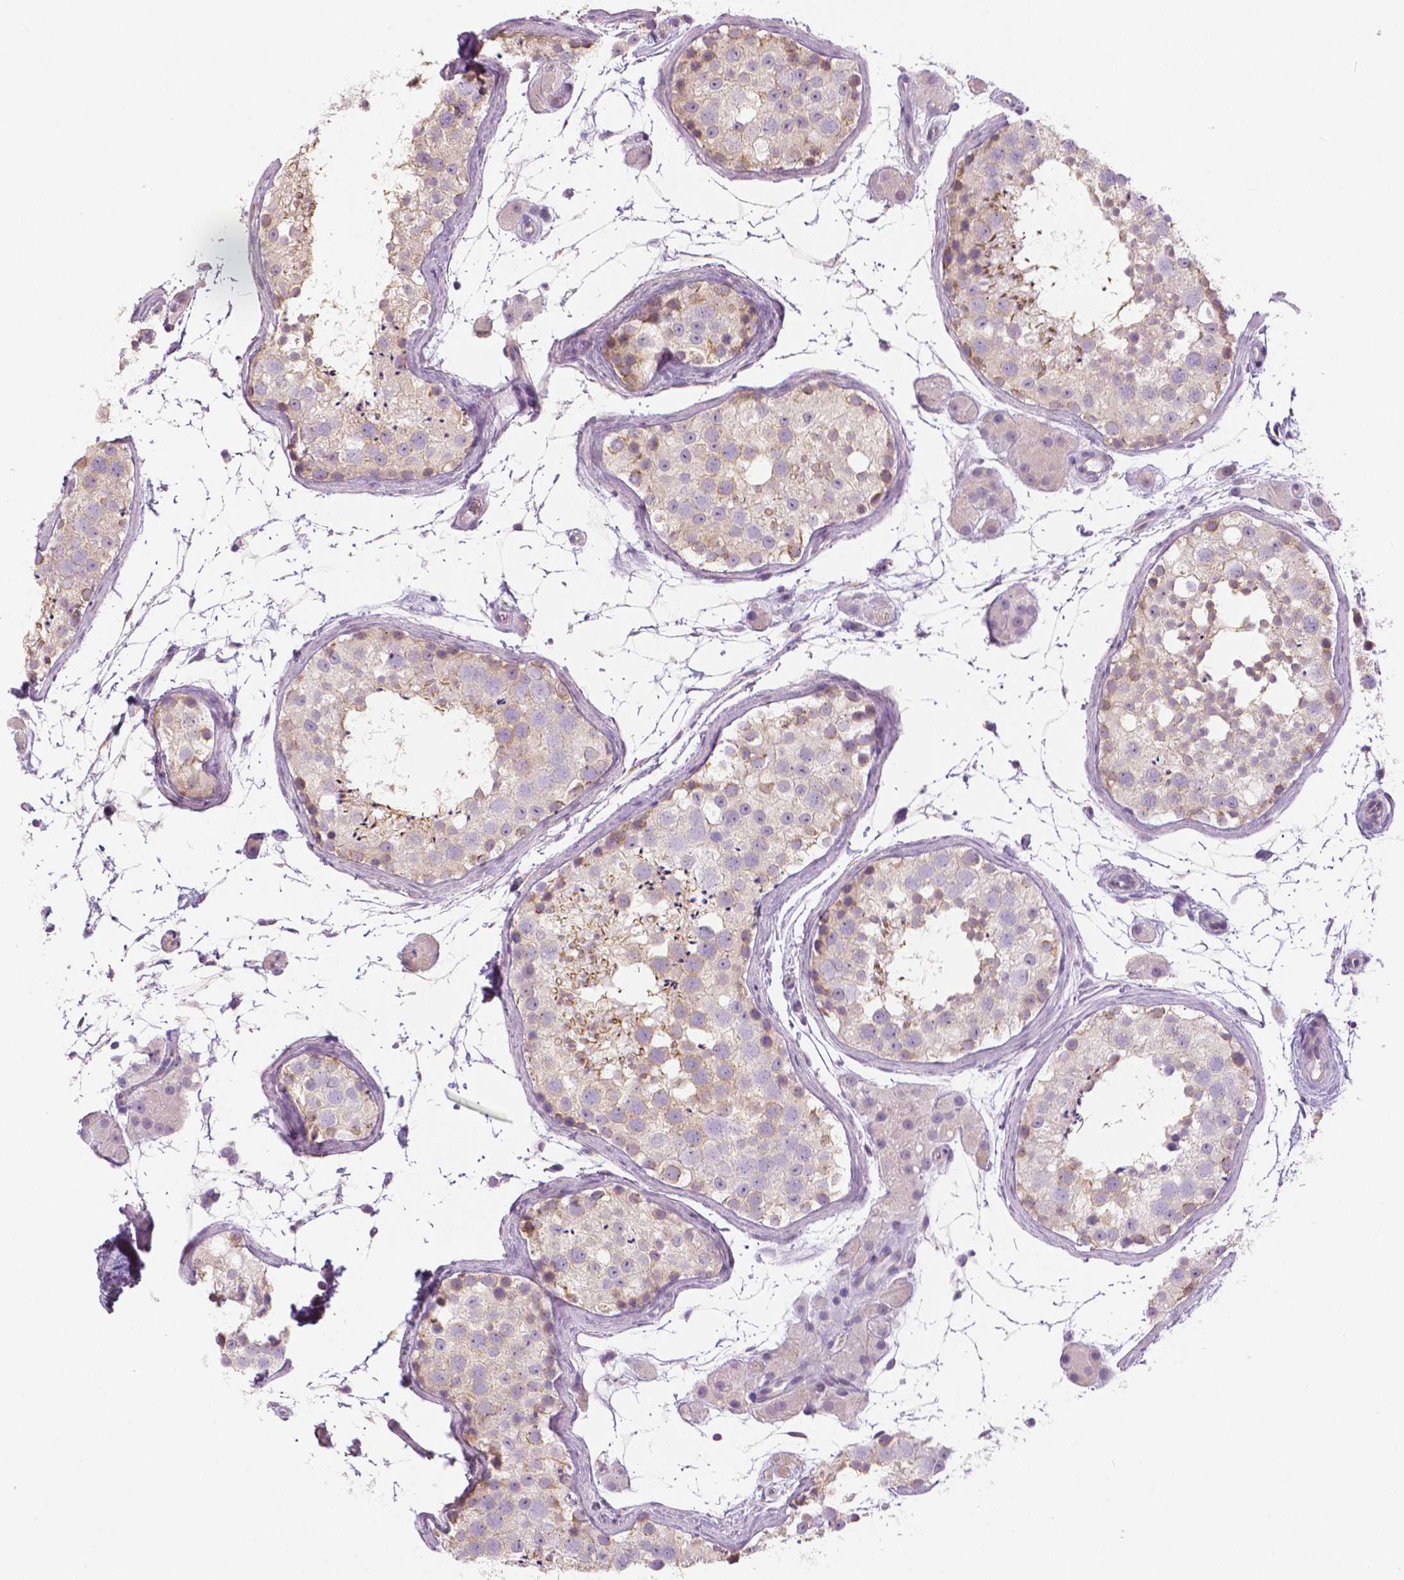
{"staining": {"intensity": "weak", "quantity": "25%-75%", "location": "cytoplasmic/membranous"}, "tissue": "testis", "cell_type": "Cells in seminiferous ducts", "image_type": "normal", "snomed": [{"axis": "morphology", "description": "Normal tissue, NOS"}, {"axis": "topography", "description": "Testis"}], "caption": "Protein expression analysis of unremarkable human testis reveals weak cytoplasmic/membranous staining in about 25%-75% of cells in seminiferous ducts. Nuclei are stained in blue.", "gene": "SLC24A1", "patient": {"sex": "male", "age": 41}}